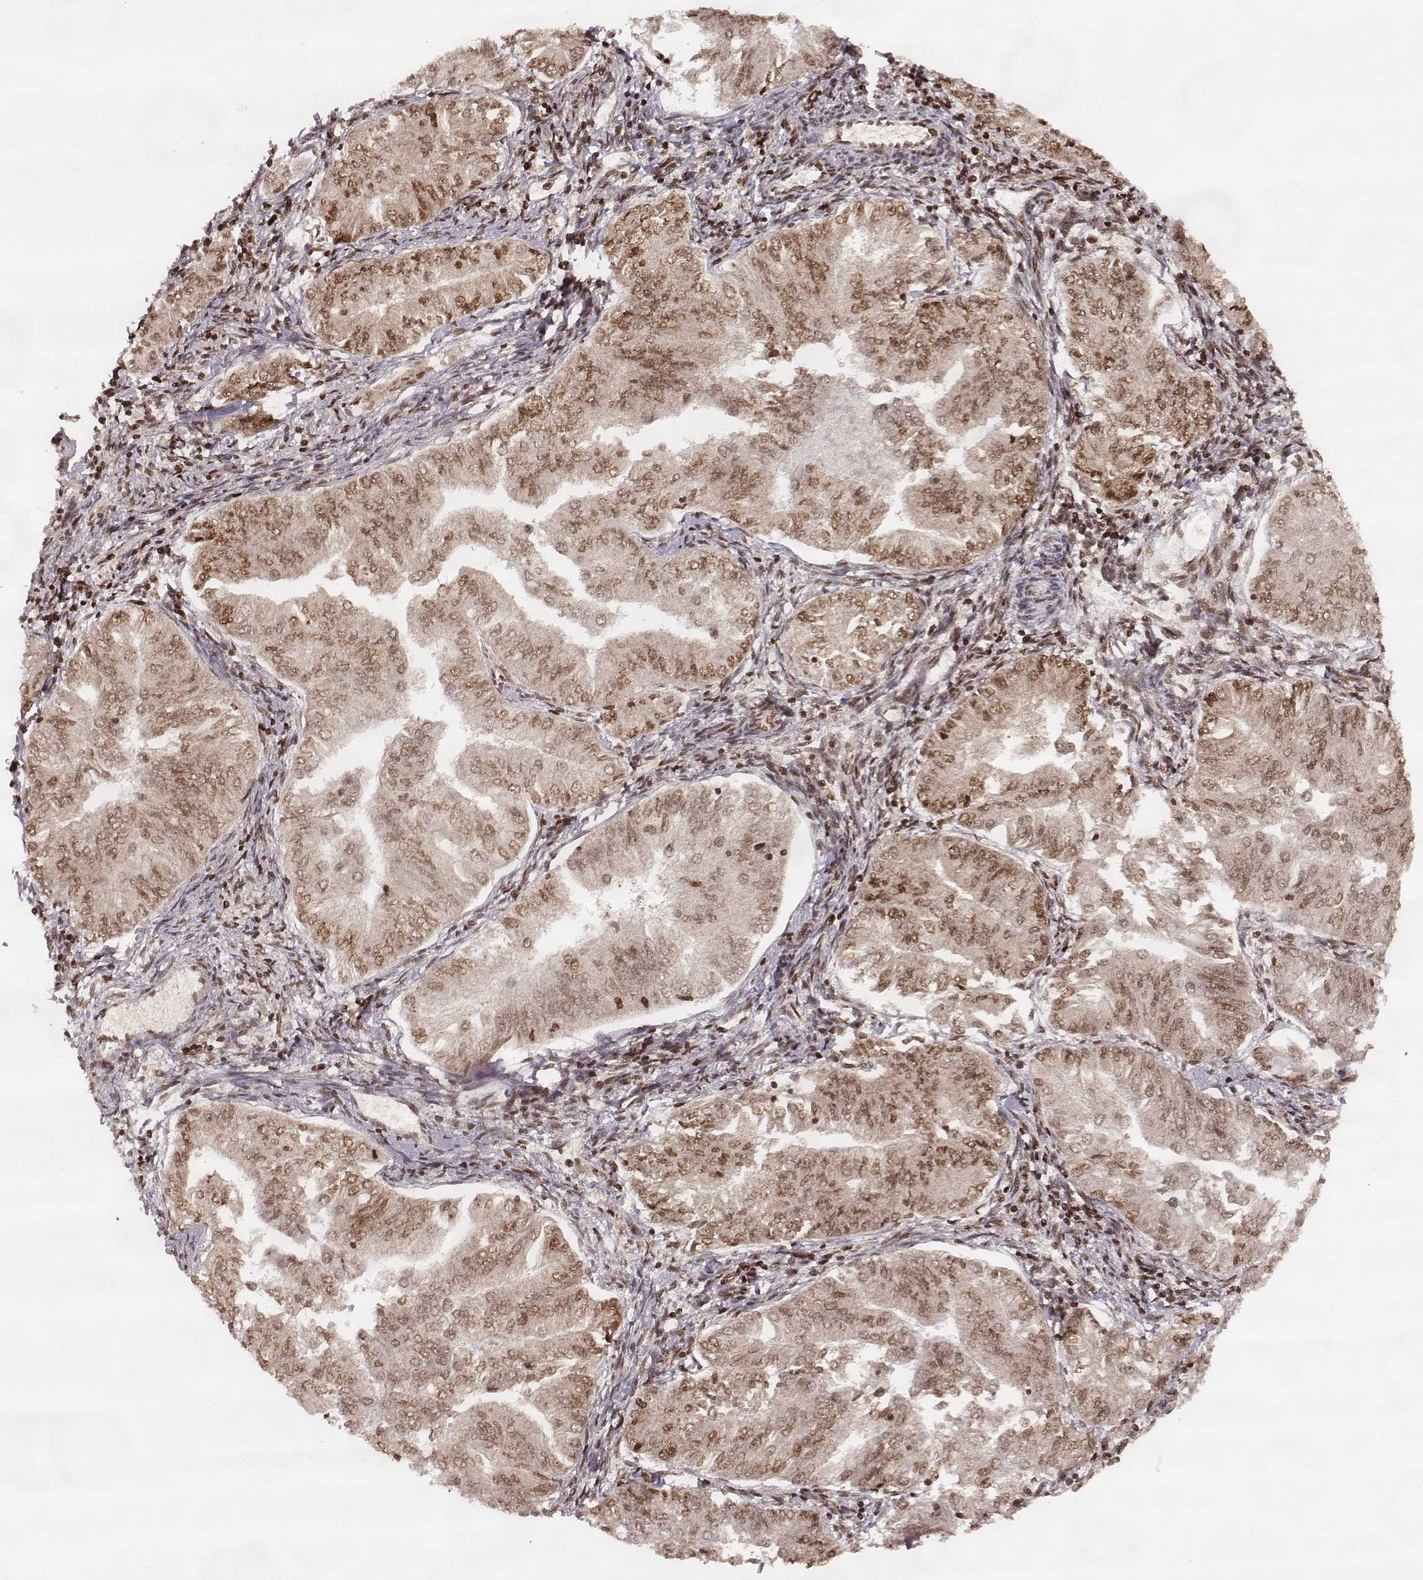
{"staining": {"intensity": "moderate", "quantity": ">75%", "location": "nuclear"}, "tissue": "endometrial cancer", "cell_type": "Tumor cells", "image_type": "cancer", "snomed": [{"axis": "morphology", "description": "Adenocarcinoma, NOS"}, {"axis": "topography", "description": "Endometrium"}], "caption": "Endometrial adenocarcinoma stained with a brown dye exhibits moderate nuclear positive positivity in about >75% of tumor cells.", "gene": "PARP1", "patient": {"sex": "female", "age": 53}}